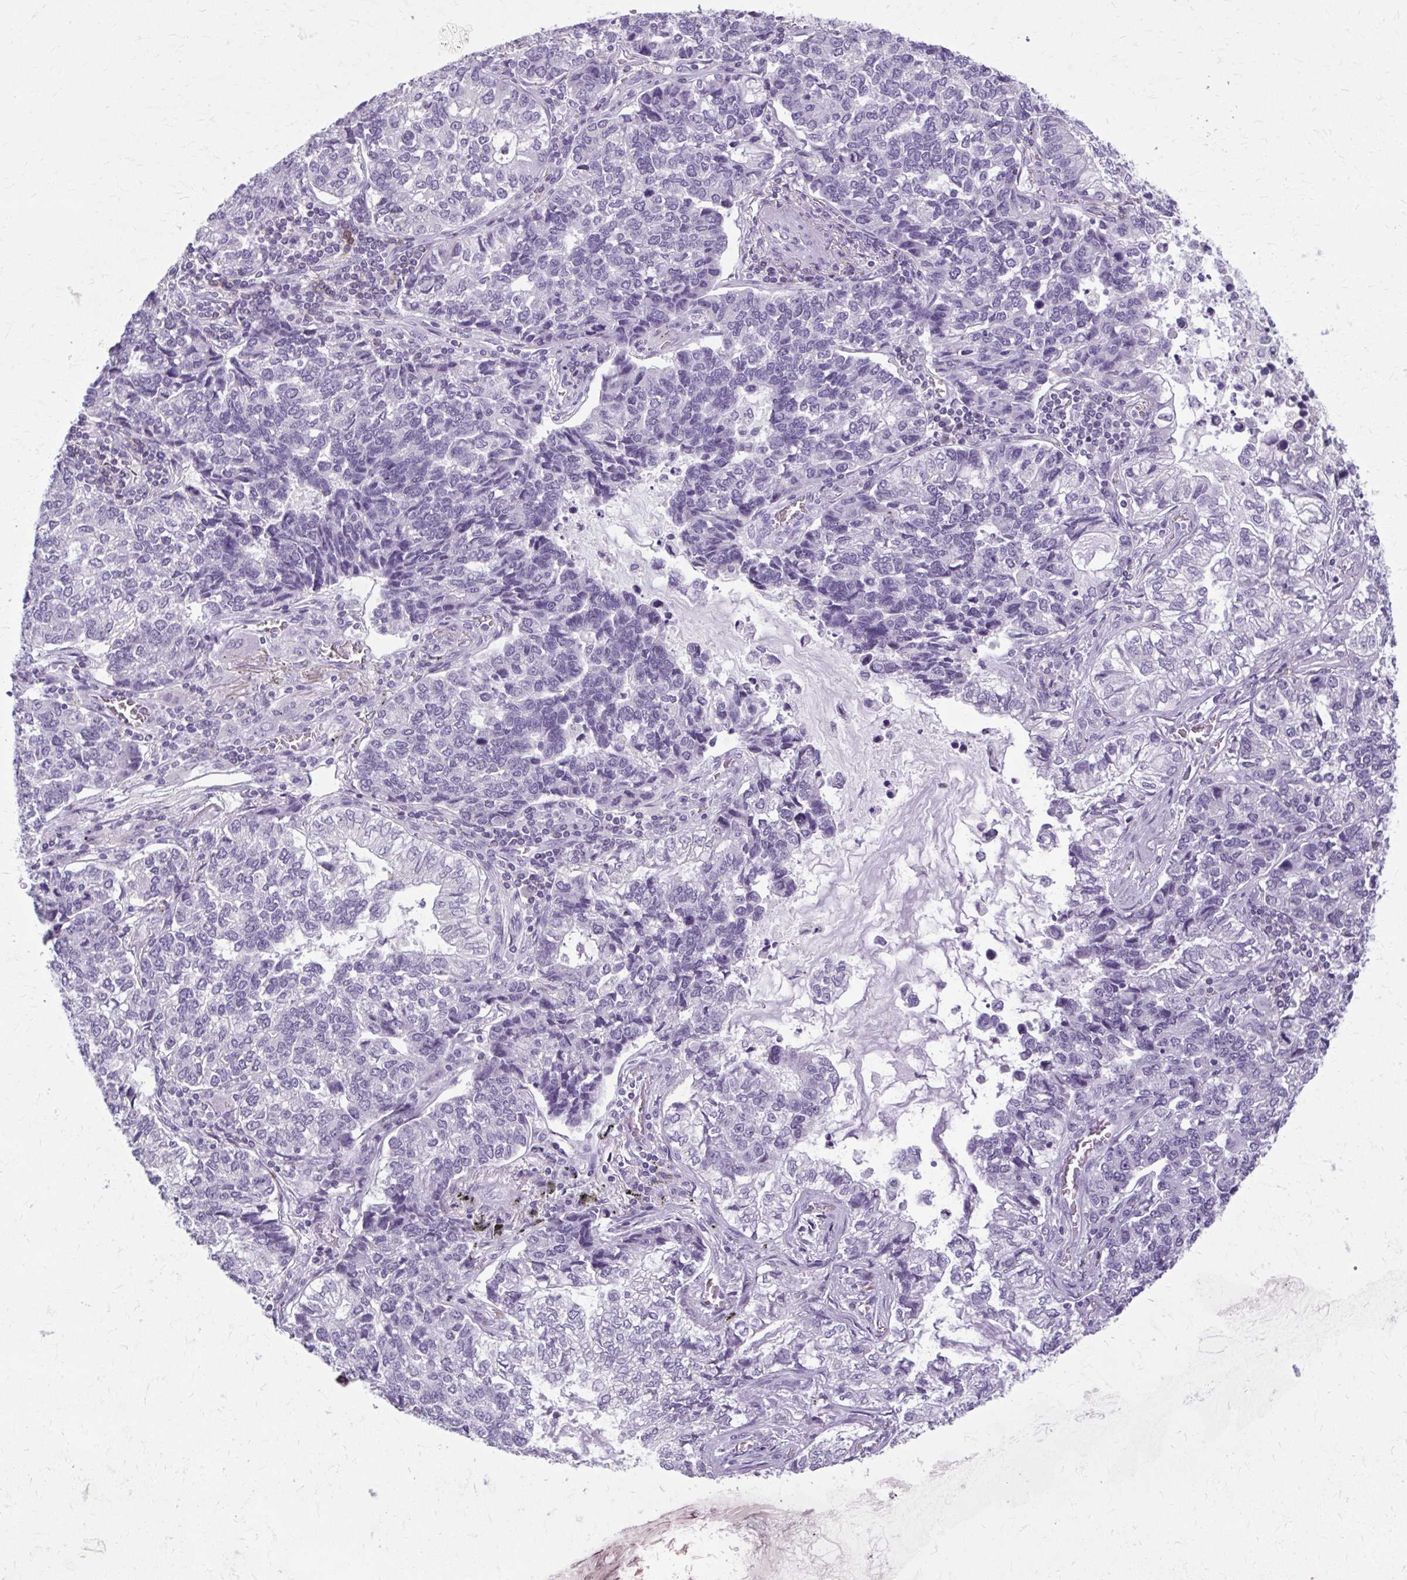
{"staining": {"intensity": "negative", "quantity": "none", "location": "none"}, "tissue": "lung cancer", "cell_type": "Tumor cells", "image_type": "cancer", "snomed": [{"axis": "morphology", "description": "Adenocarcinoma, NOS"}, {"axis": "topography", "description": "Lymph node"}, {"axis": "topography", "description": "Lung"}], "caption": "IHC photomicrograph of human lung adenocarcinoma stained for a protein (brown), which reveals no expression in tumor cells.", "gene": "OR4B1", "patient": {"sex": "male", "age": 66}}